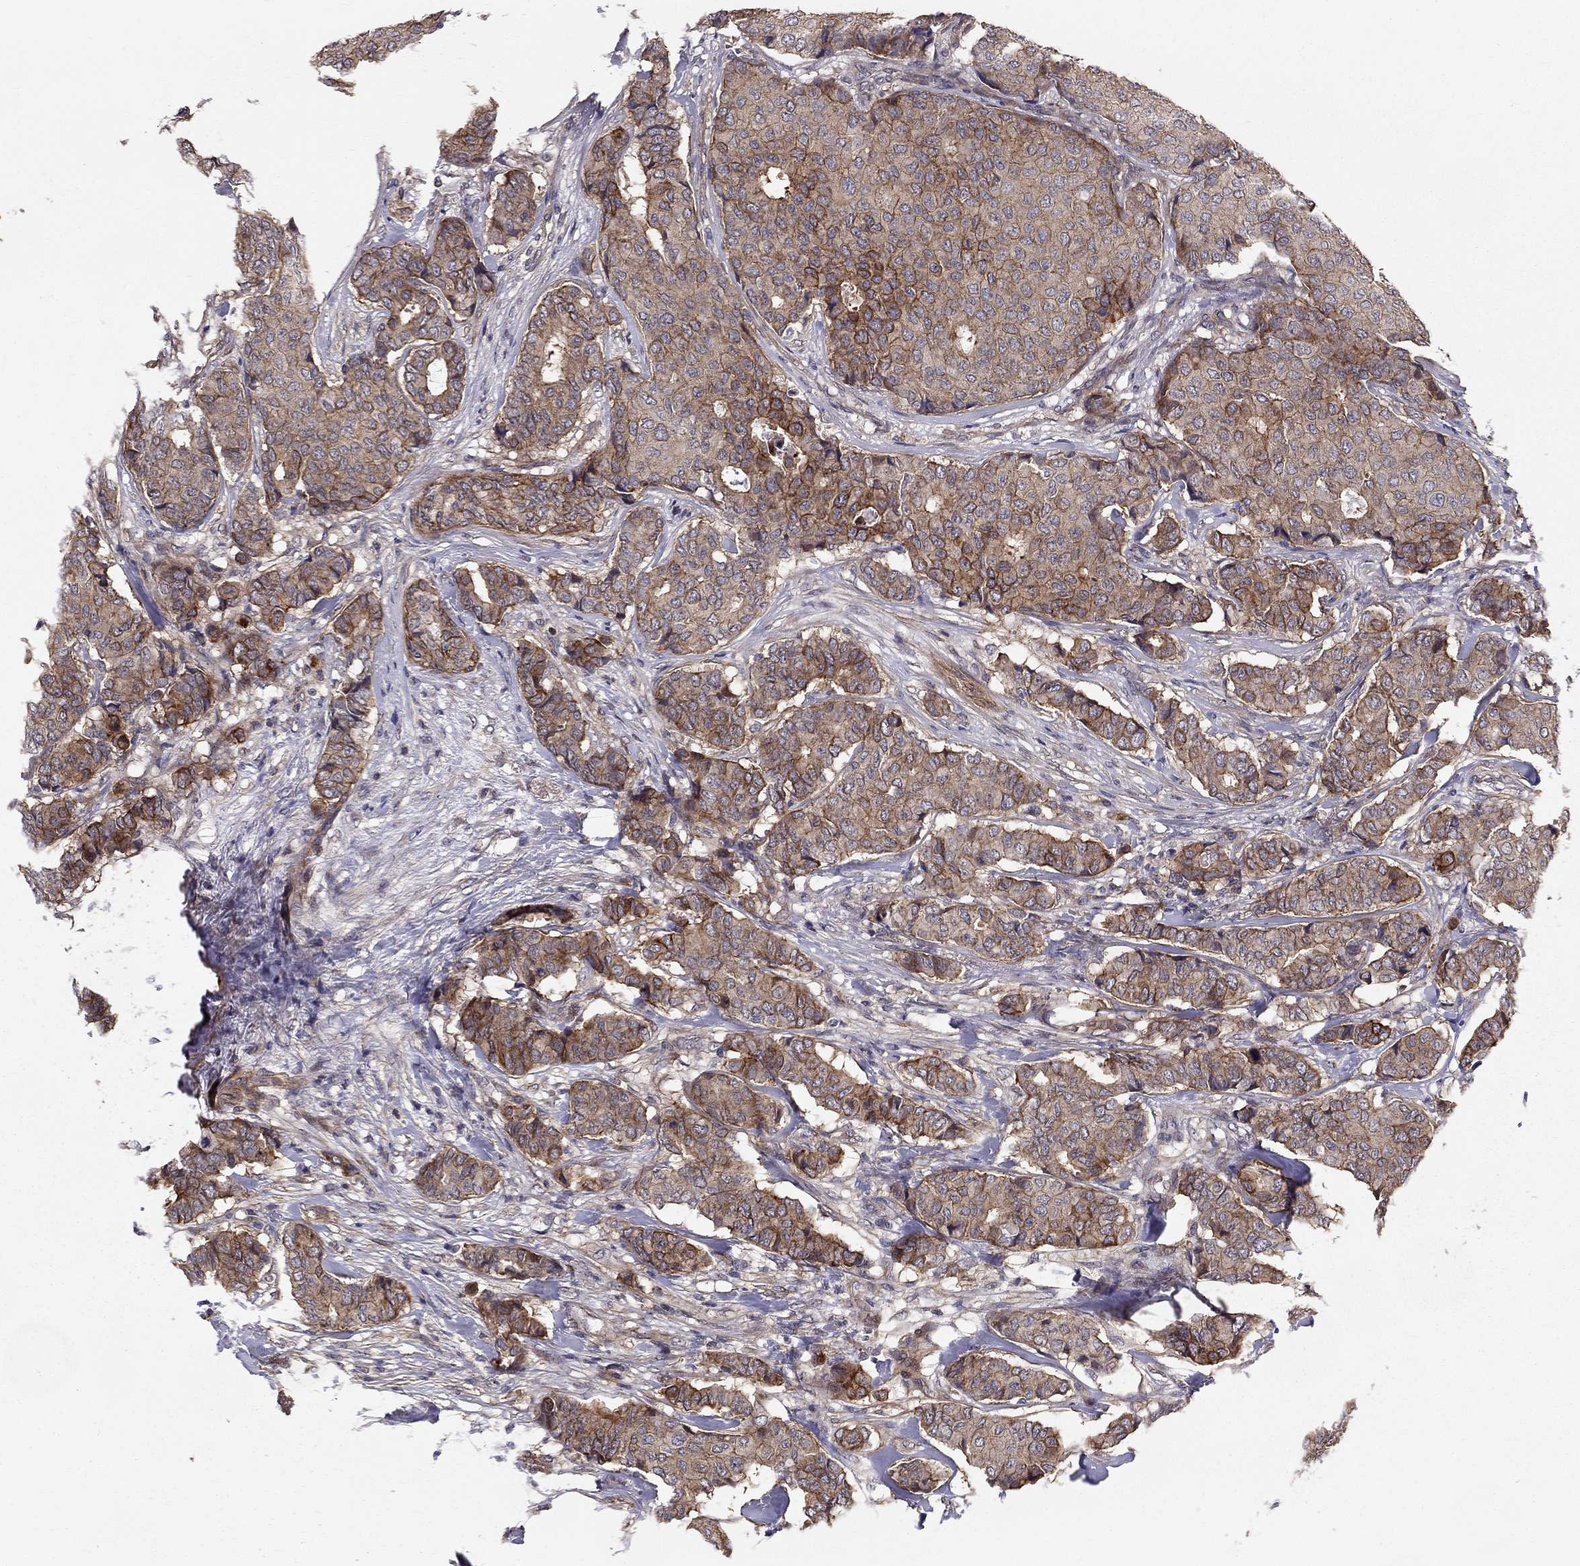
{"staining": {"intensity": "strong", "quantity": "25%-75%", "location": "cytoplasmic/membranous"}, "tissue": "breast cancer", "cell_type": "Tumor cells", "image_type": "cancer", "snomed": [{"axis": "morphology", "description": "Duct carcinoma"}, {"axis": "topography", "description": "Breast"}], "caption": "A brown stain highlights strong cytoplasmic/membranous staining of a protein in breast cancer tumor cells.", "gene": "GJB4", "patient": {"sex": "female", "age": 75}}